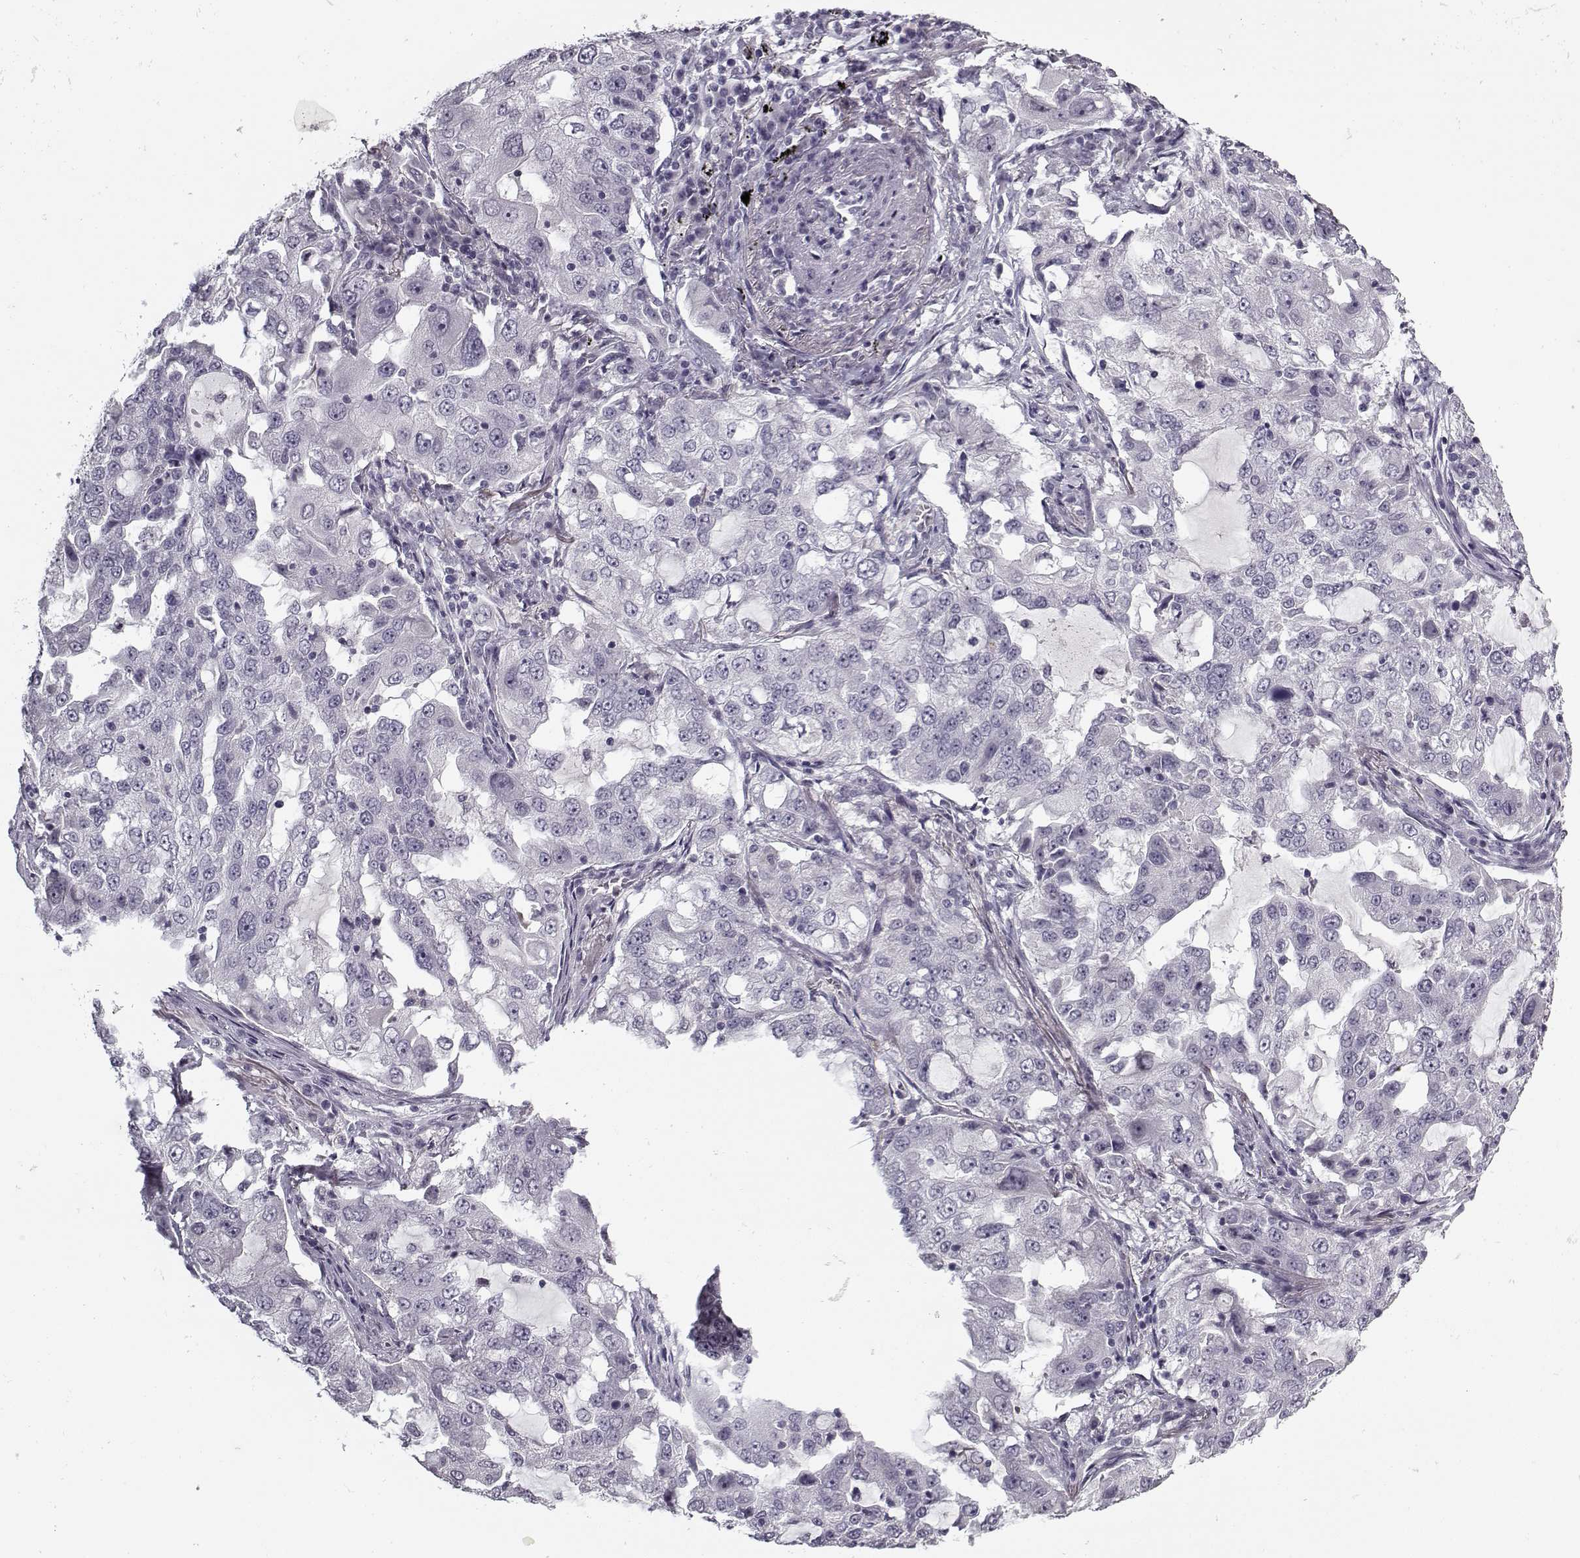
{"staining": {"intensity": "negative", "quantity": "none", "location": "none"}, "tissue": "lung cancer", "cell_type": "Tumor cells", "image_type": "cancer", "snomed": [{"axis": "morphology", "description": "Adenocarcinoma, NOS"}, {"axis": "topography", "description": "Lung"}], "caption": "This is an IHC histopathology image of adenocarcinoma (lung). There is no staining in tumor cells.", "gene": "SNCA", "patient": {"sex": "female", "age": 61}}